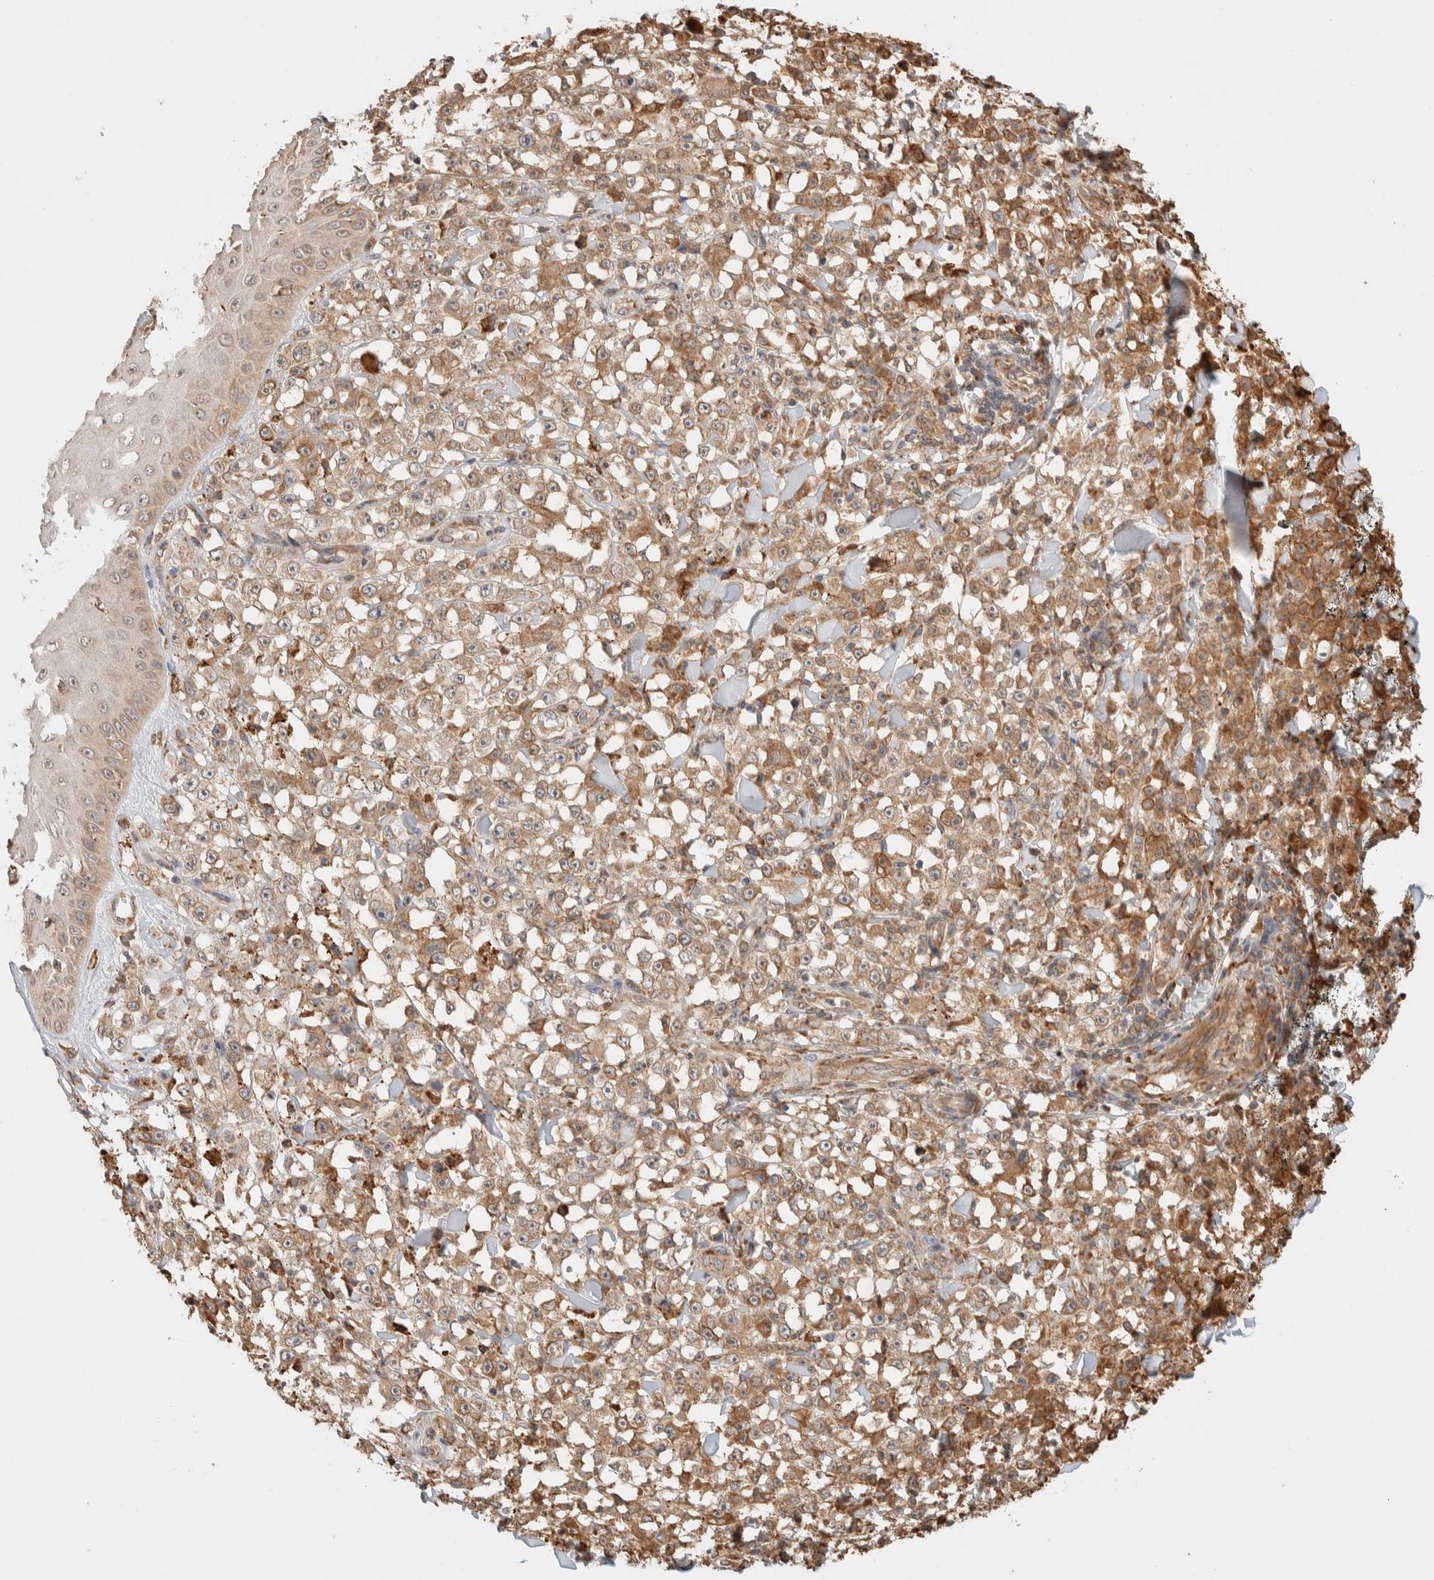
{"staining": {"intensity": "moderate", "quantity": ">75%", "location": "cytoplasmic/membranous"}, "tissue": "melanoma", "cell_type": "Tumor cells", "image_type": "cancer", "snomed": [{"axis": "morphology", "description": "Malignant melanoma, NOS"}, {"axis": "topography", "description": "Skin"}], "caption": "Protein staining exhibits moderate cytoplasmic/membranous expression in about >75% of tumor cells in malignant melanoma. Using DAB (brown) and hematoxylin (blue) stains, captured at high magnification using brightfield microscopy.", "gene": "INTS1", "patient": {"sex": "female", "age": 82}}